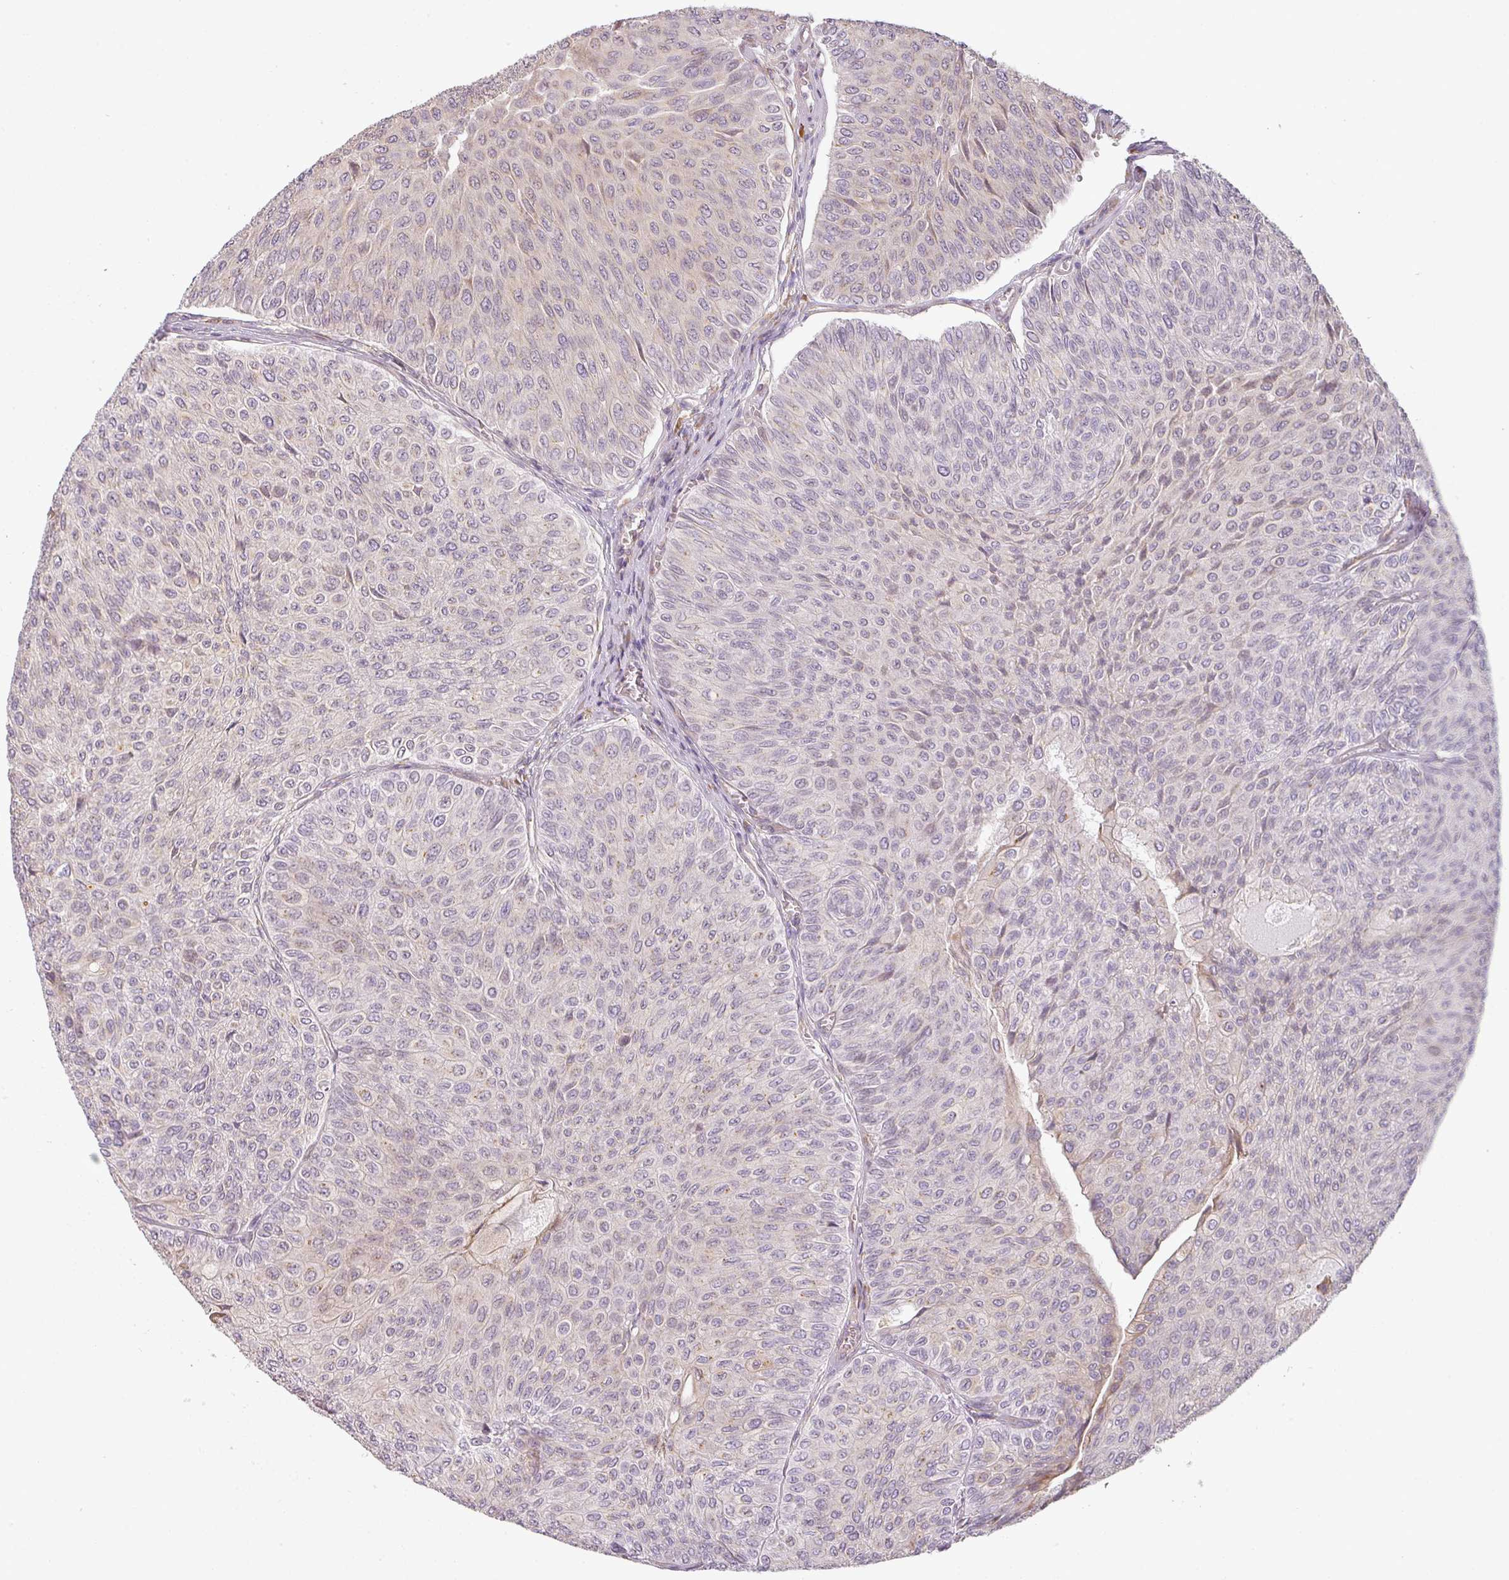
{"staining": {"intensity": "negative", "quantity": "none", "location": "none"}, "tissue": "urothelial cancer", "cell_type": "Tumor cells", "image_type": "cancer", "snomed": [{"axis": "morphology", "description": "Urothelial carcinoma, NOS"}, {"axis": "topography", "description": "Urinary bladder"}], "caption": "Tumor cells show no significant protein staining in transitional cell carcinoma. (DAB (3,3'-diaminobenzidine) immunohistochemistry (IHC) visualized using brightfield microscopy, high magnification).", "gene": "CCDC144A", "patient": {"sex": "male", "age": 59}}